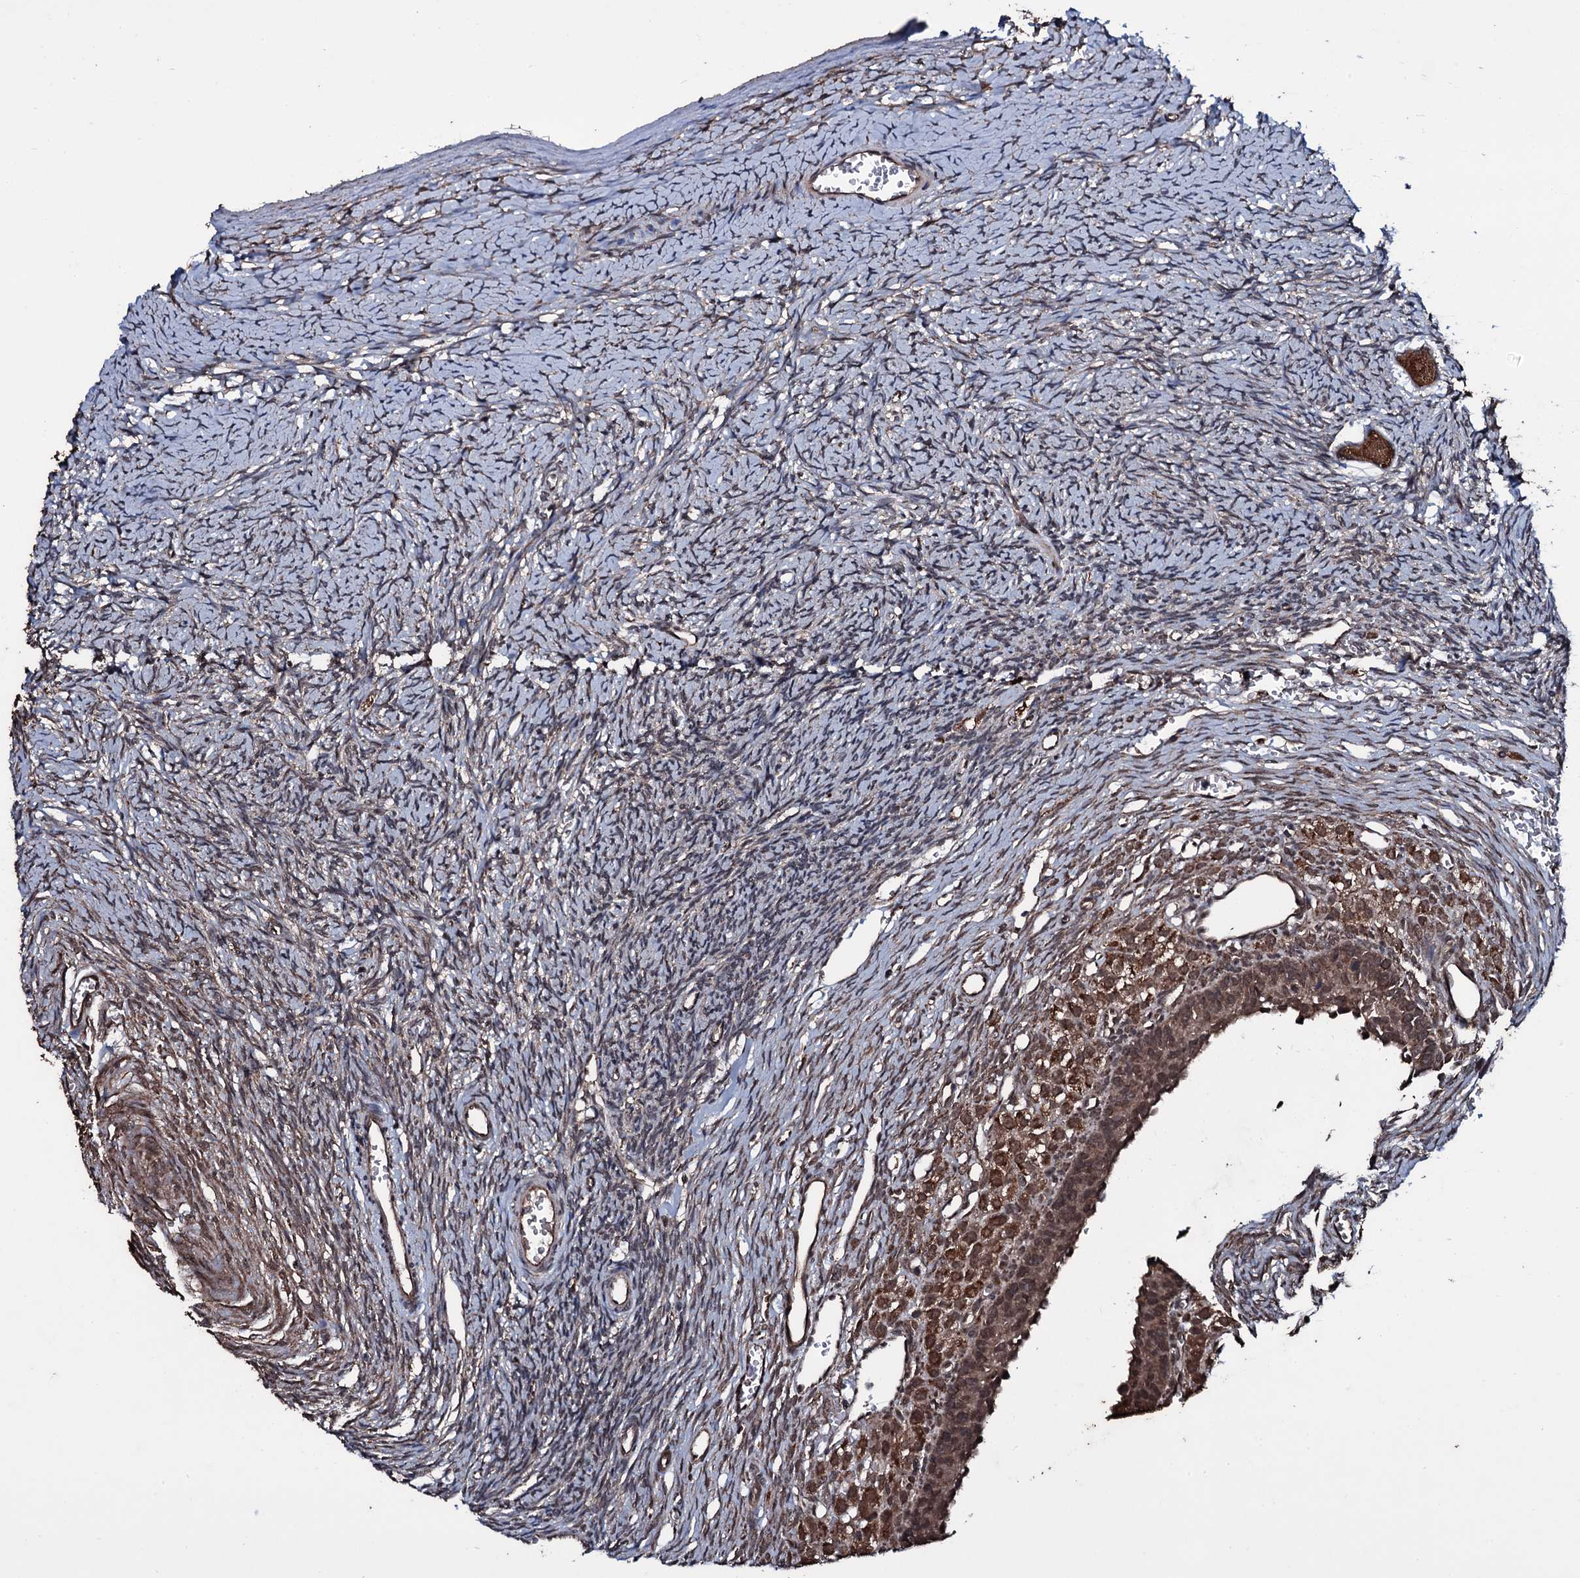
{"staining": {"intensity": "strong", "quantity": ">75%", "location": "cytoplasmic/membranous"}, "tissue": "ovary", "cell_type": "Follicle cells", "image_type": "normal", "snomed": [{"axis": "morphology", "description": "Normal tissue, NOS"}, {"axis": "topography", "description": "Ovary"}], "caption": "Ovary was stained to show a protein in brown. There is high levels of strong cytoplasmic/membranous expression in approximately >75% of follicle cells. The staining is performed using DAB (3,3'-diaminobenzidine) brown chromogen to label protein expression. The nuclei are counter-stained blue using hematoxylin.", "gene": "MRPS31", "patient": {"sex": "female", "age": 39}}